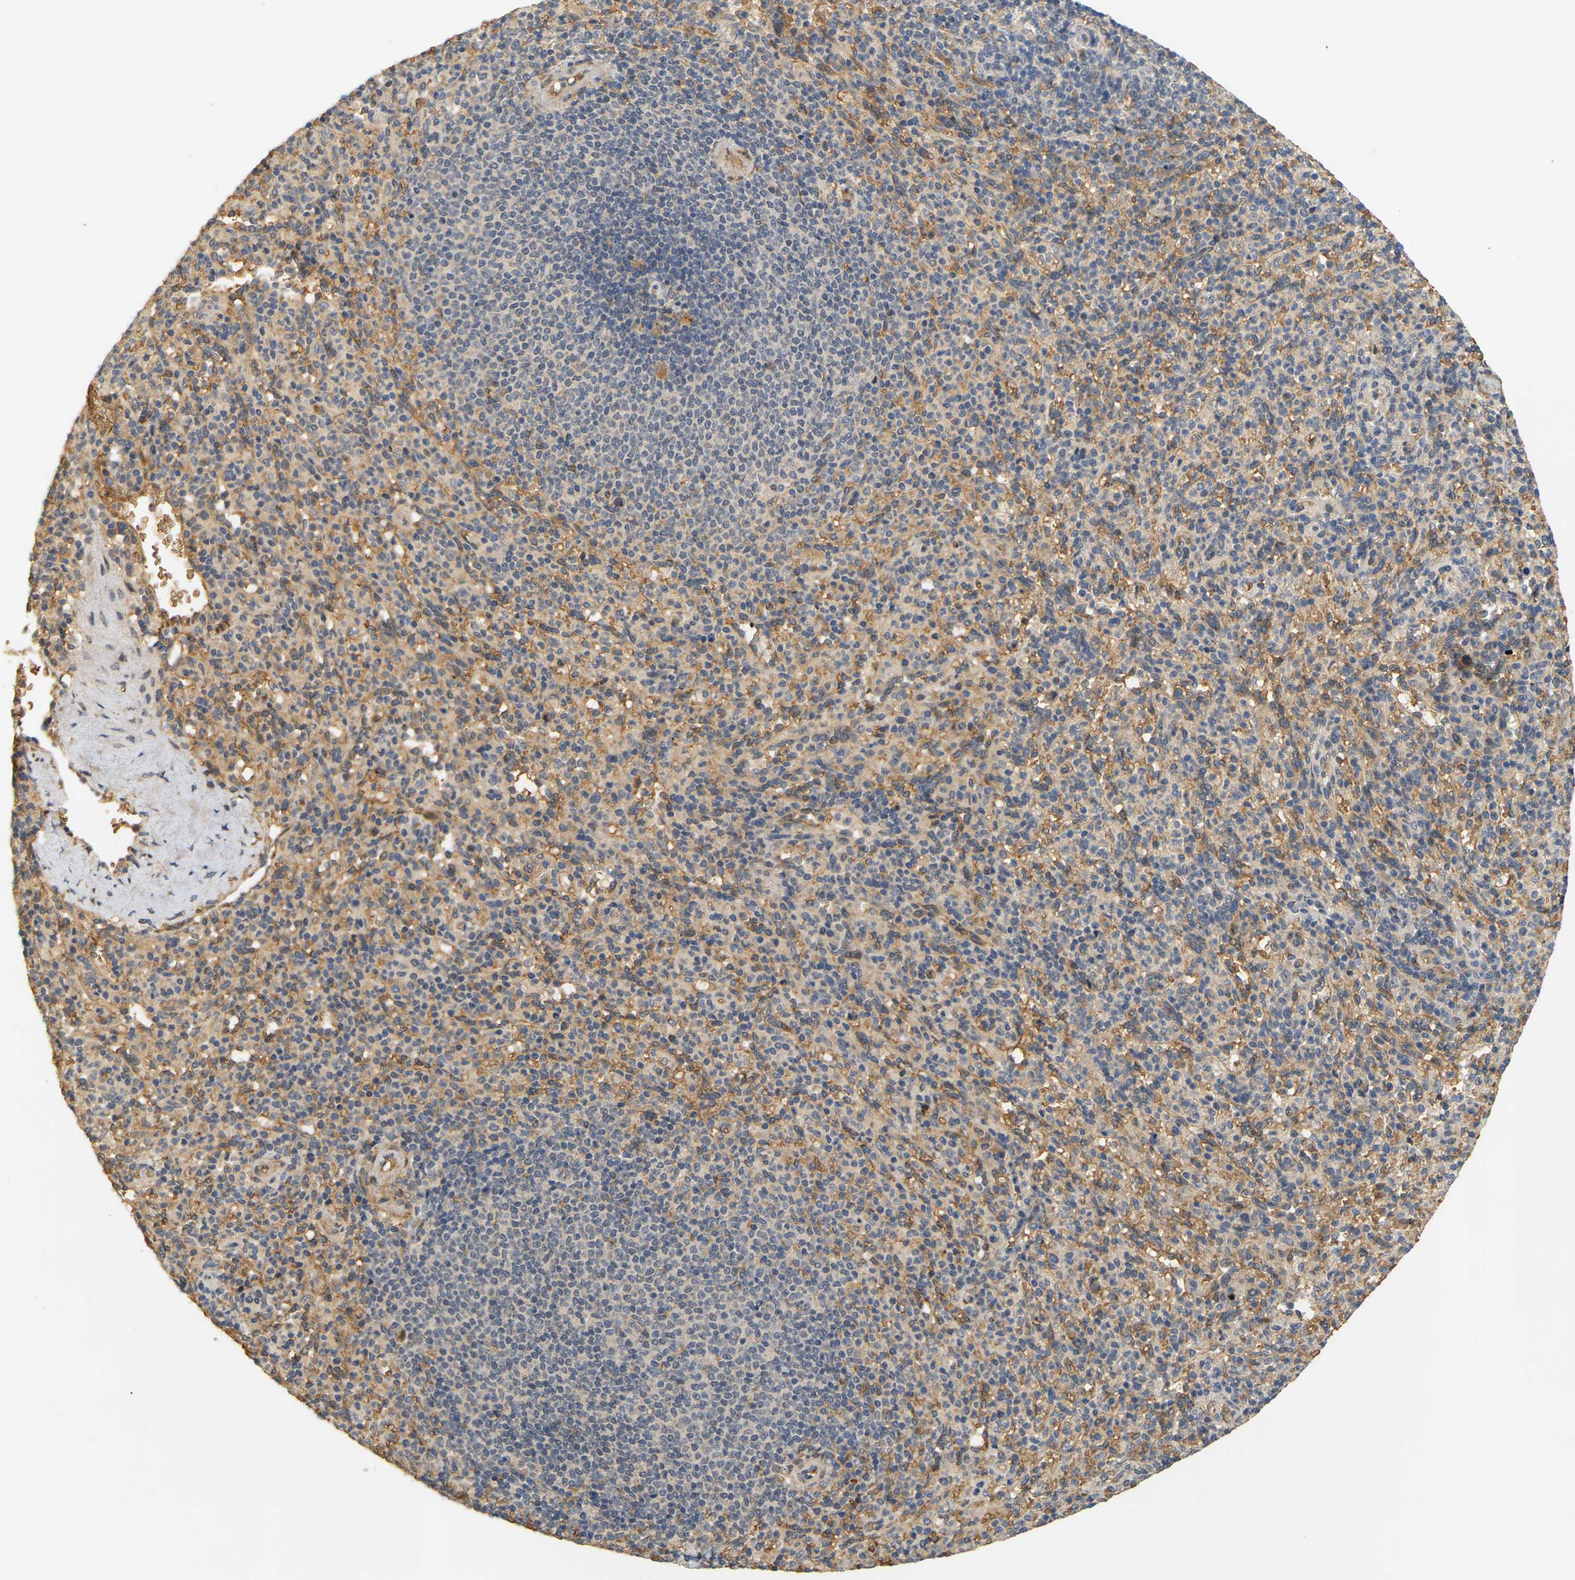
{"staining": {"intensity": "weak", "quantity": ">75%", "location": "cytoplasmic/membranous"}, "tissue": "spleen", "cell_type": "Cells in red pulp", "image_type": "normal", "snomed": [{"axis": "morphology", "description": "Normal tissue, NOS"}, {"axis": "topography", "description": "Spleen"}], "caption": "Unremarkable spleen was stained to show a protein in brown. There is low levels of weak cytoplasmic/membranous positivity in approximately >75% of cells in red pulp.", "gene": "MEGF9", "patient": {"sex": "male", "age": 36}}